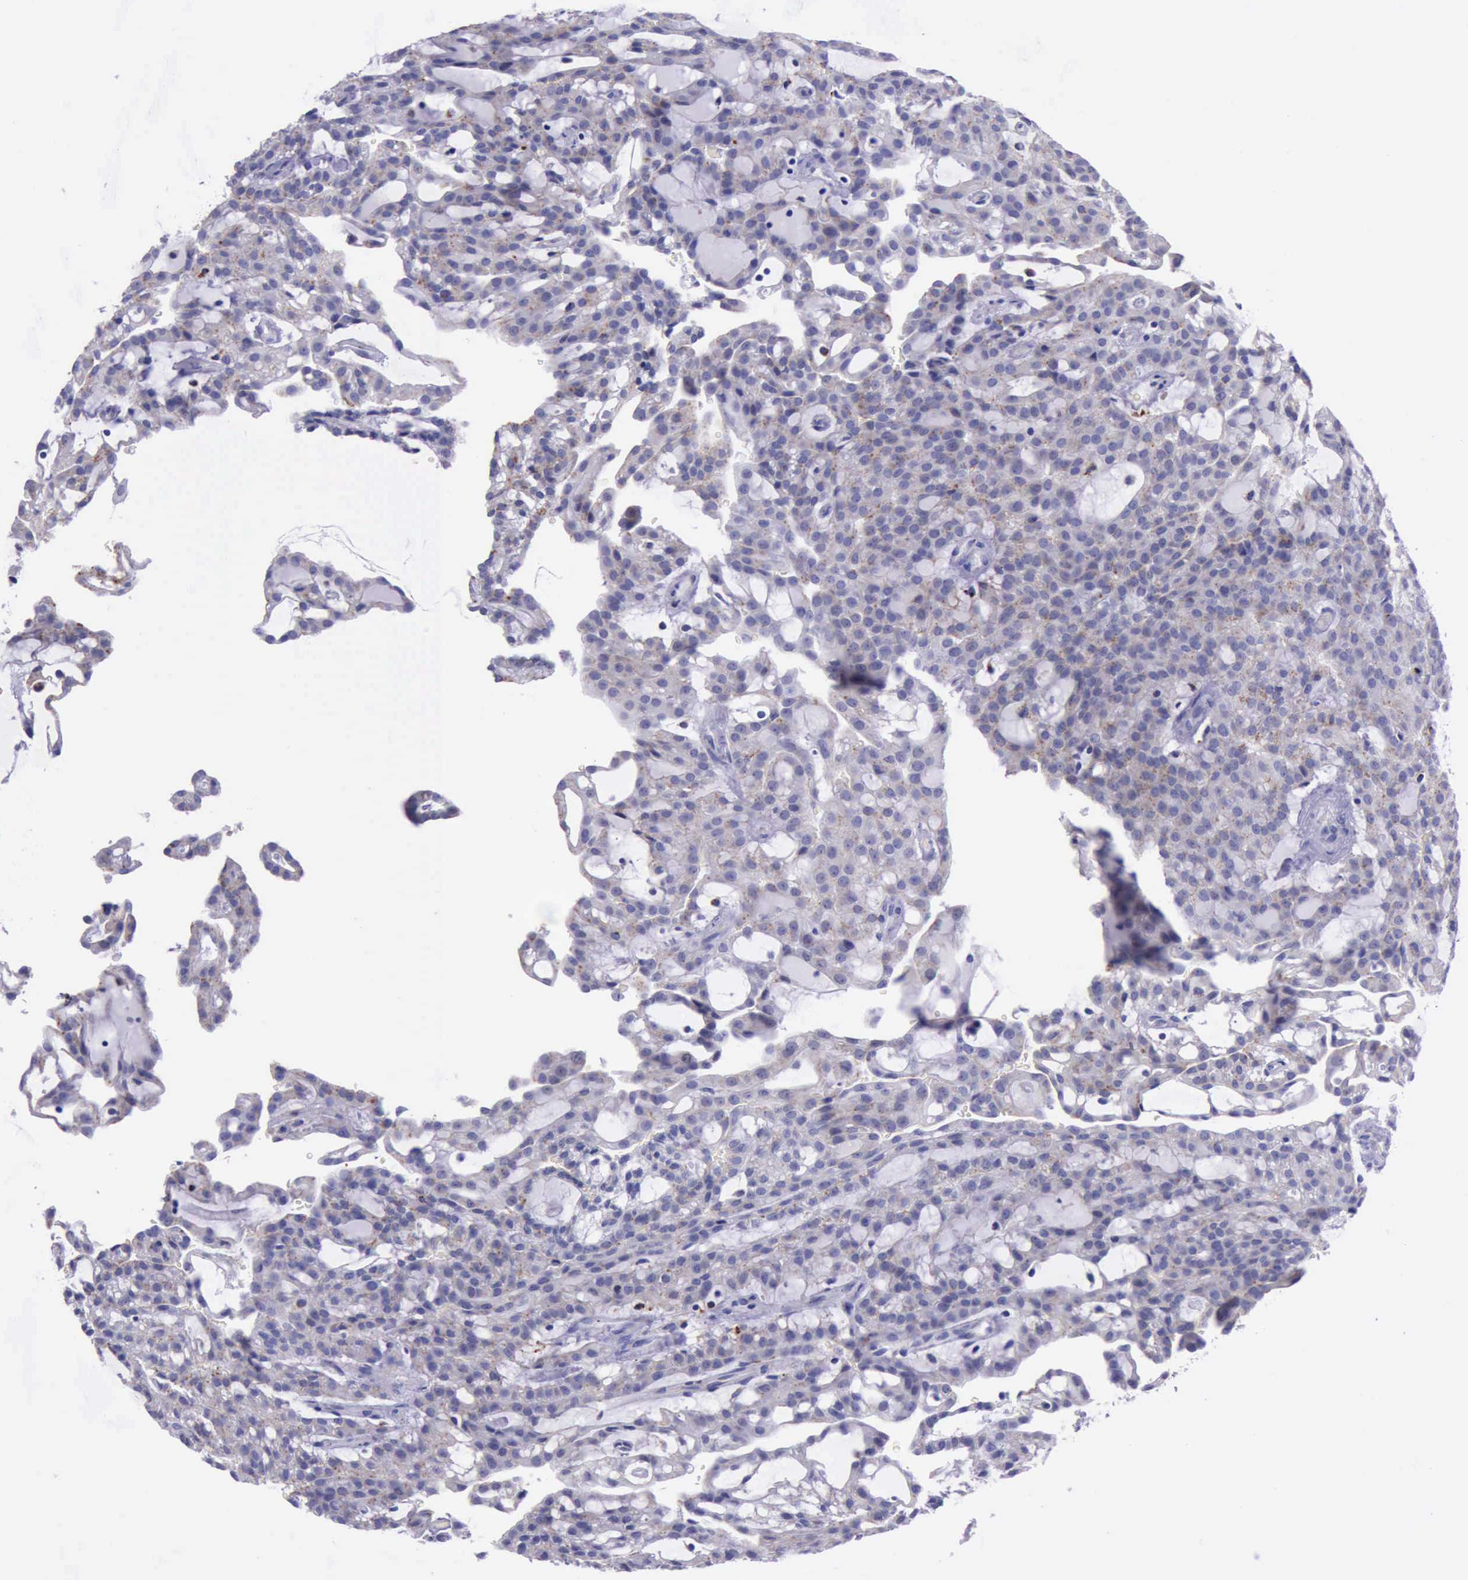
{"staining": {"intensity": "weak", "quantity": "25%-75%", "location": "cytoplasmic/membranous"}, "tissue": "renal cancer", "cell_type": "Tumor cells", "image_type": "cancer", "snomed": [{"axis": "morphology", "description": "Adenocarcinoma, NOS"}, {"axis": "topography", "description": "Kidney"}], "caption": "Protein staining shows weak cytoplasmic/membranous expression in approximately 25%-75% of tumor cells in renal cancer (adenocarcinoma). Immunohistochemistry (ihc) stains the protein in brown and the nuclei are stained blue.", "gene": "GLA", "patient": {"sex": "male", "age": 63}}